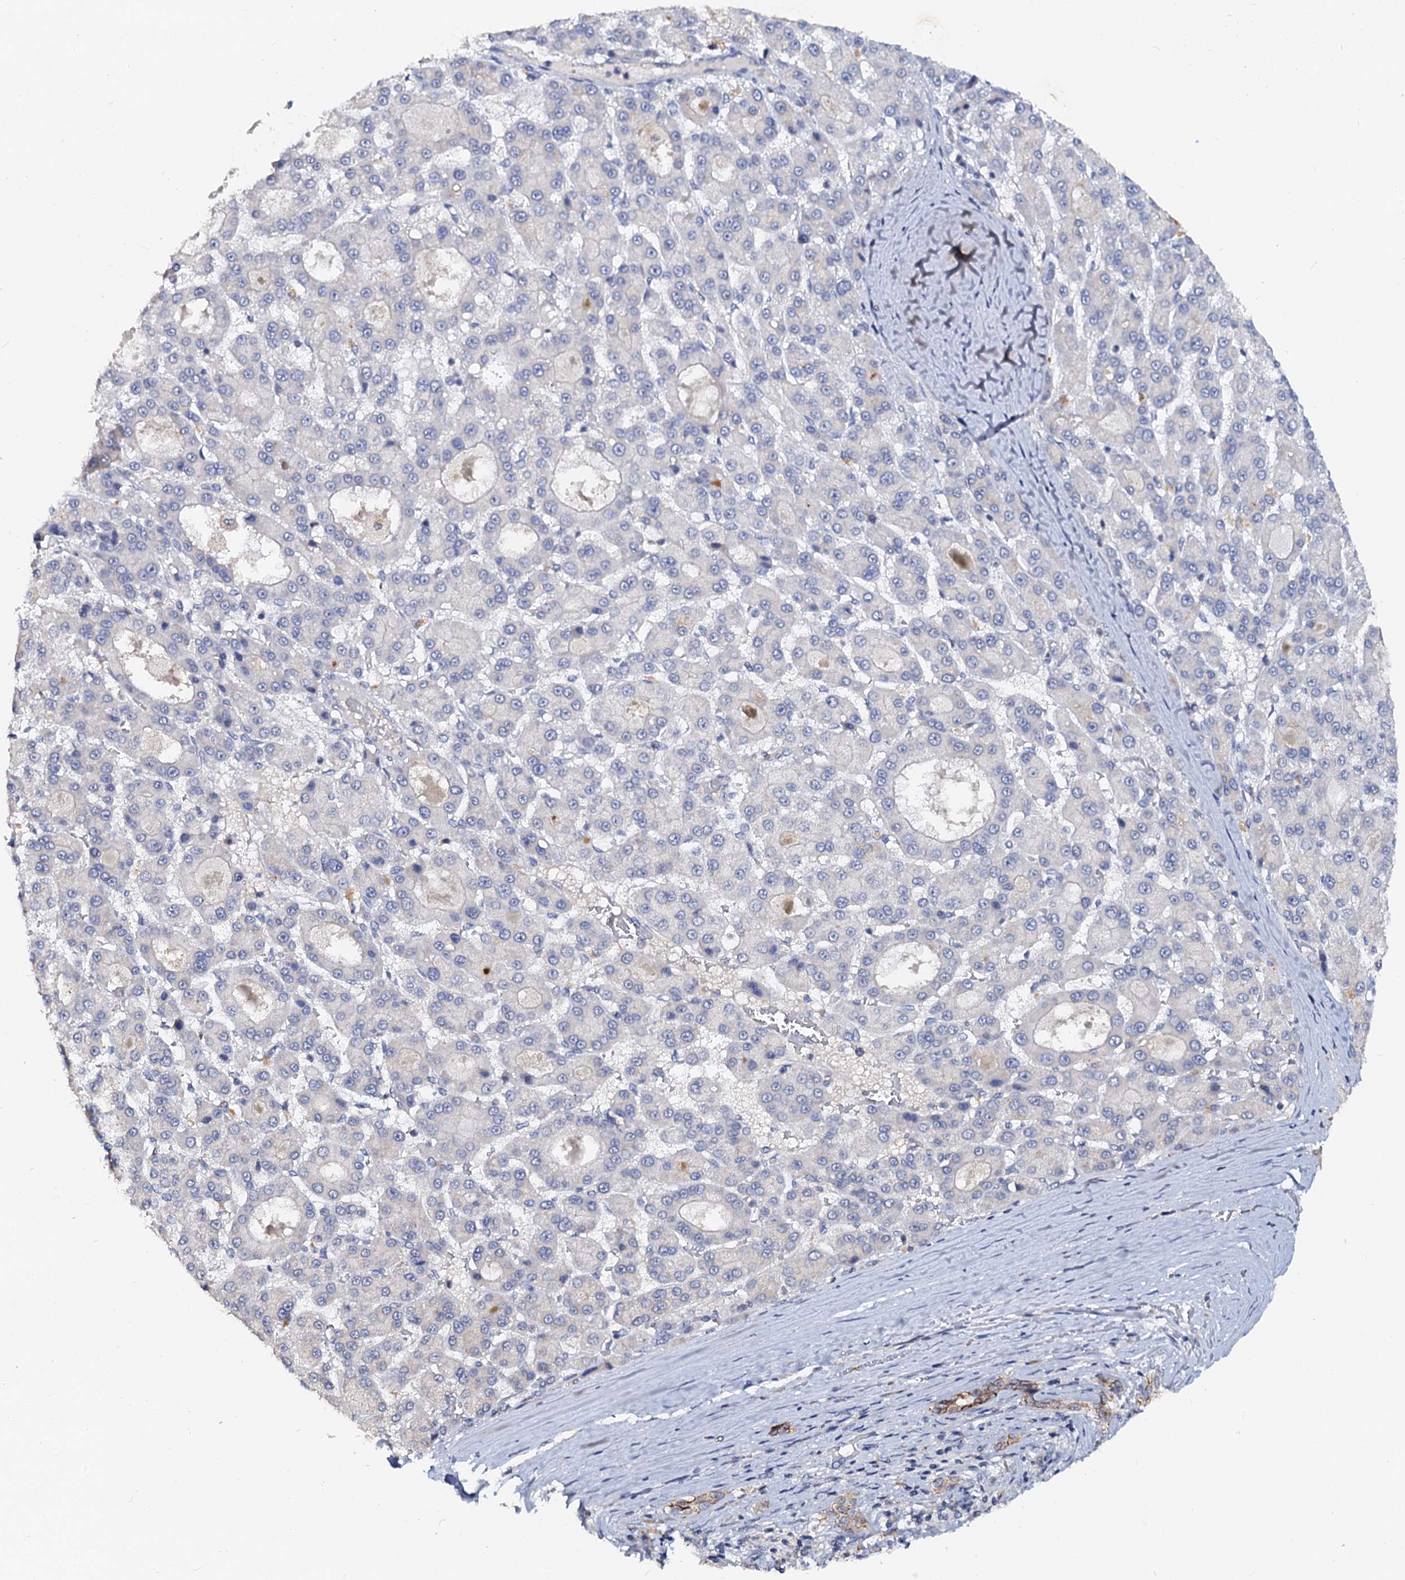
{"staining": {"intensity": "negative", "quantity": "none", "location": "none"}, "tissue": "liver cancer", "cell_type": "Tumor cells", "image_type": "cancer", "snomed": [{"axis": "morphology", "description": "Carcinoma, Hepatocellular, NOS"}, {"axis": "topography", "description": "Liver"}], "caption": "Tumor cells are negative for brown protein staining in liver hepatocellular carcinoma.", "gene": "NALF1", "patient": {"sex": "male", "age": 70}}